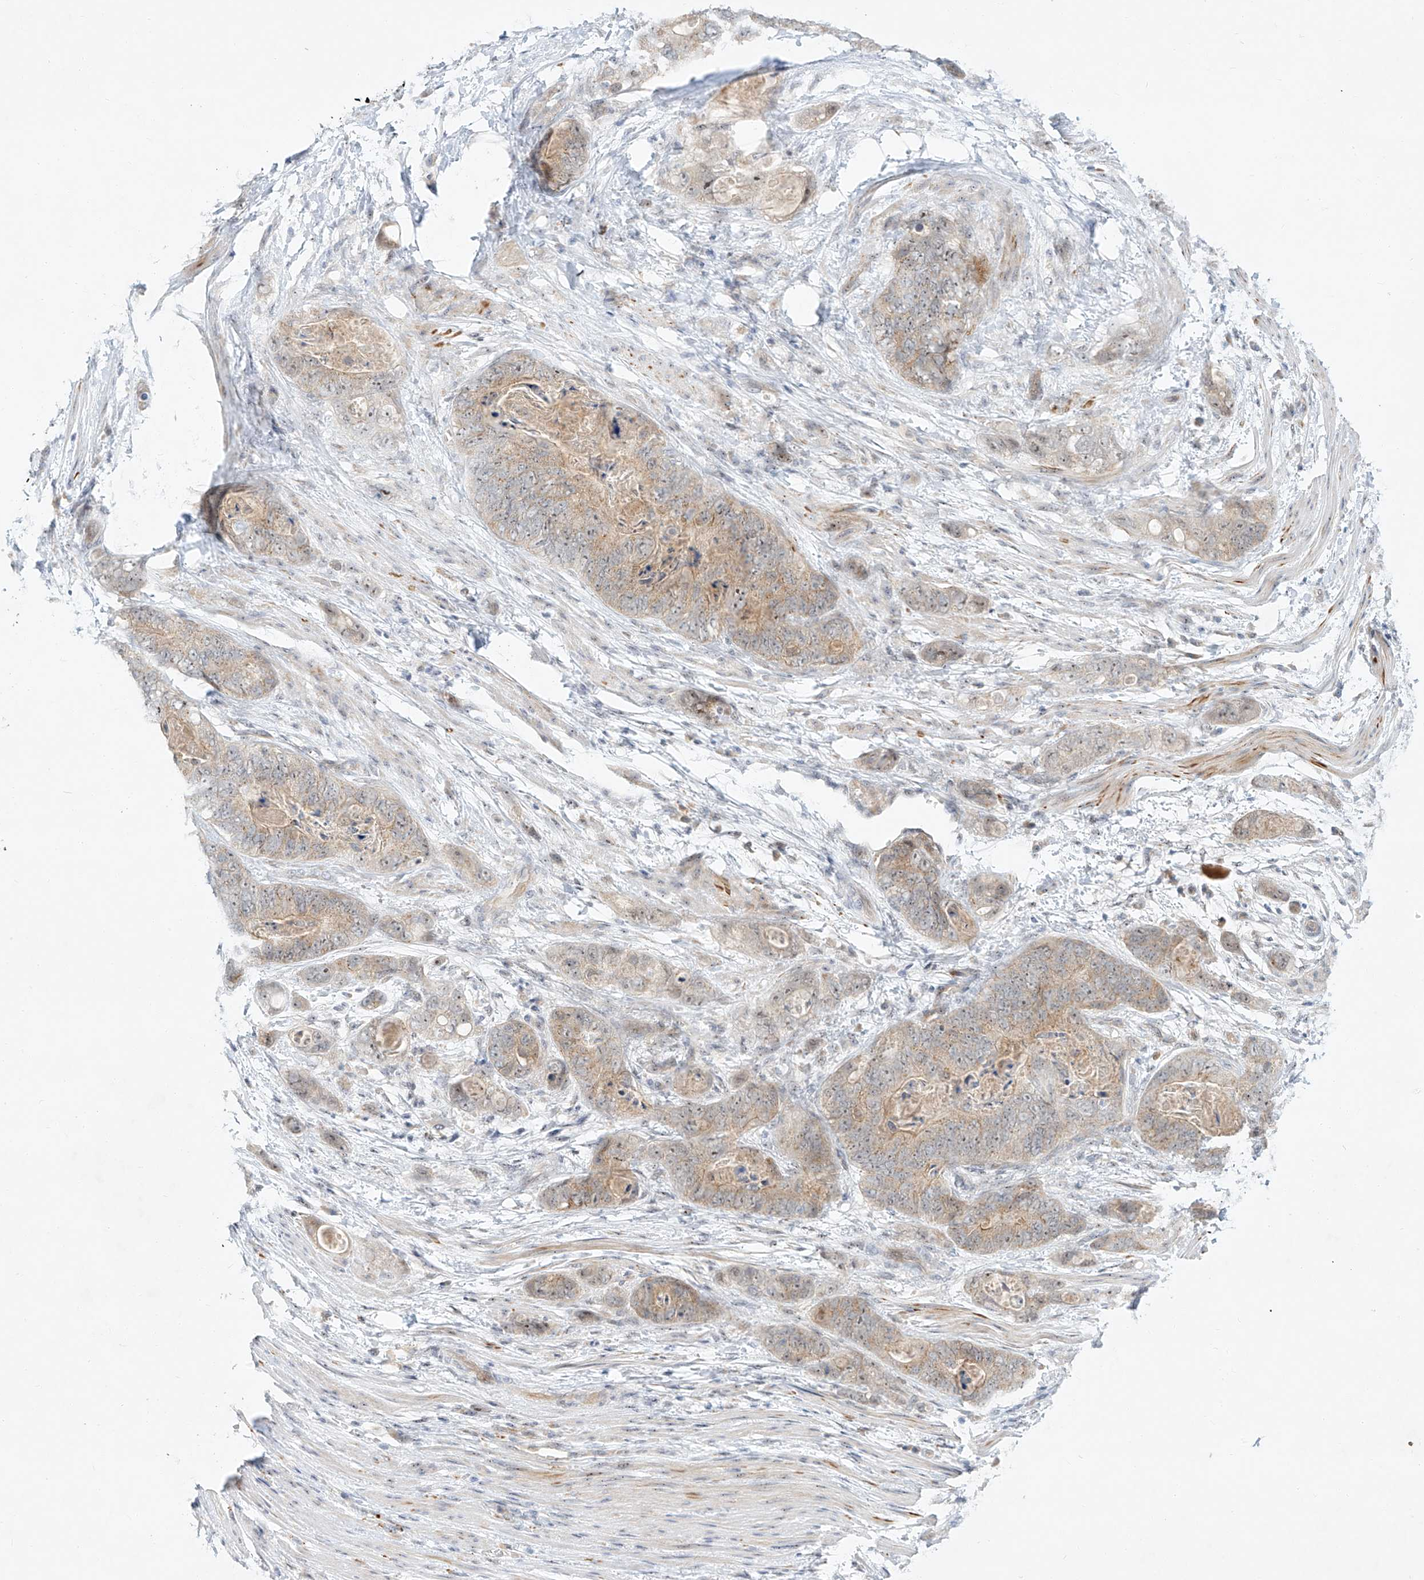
{"staining": {"intensity": "weak", "quantity": "25%-75%", "location": "cytoplasmic/membranous"}, "tissue": "stomach cancer", "cell_type": "Tumor cells", "image_type": "cancer", "snomed": [{"axis": "morphology", "description": "Adenocarcinoma, NOS"}, {"axis": "topography", "description": "Stomach"}], "caption": "Immunohistochemistry (IHC) of stomach cancer reveals low levels of weak cytoplasmic/membranous positivity in approximately 25%-75% of tumor cells.", "gene": "PAK6", "patient": {"sex": "female", "age": 89}}